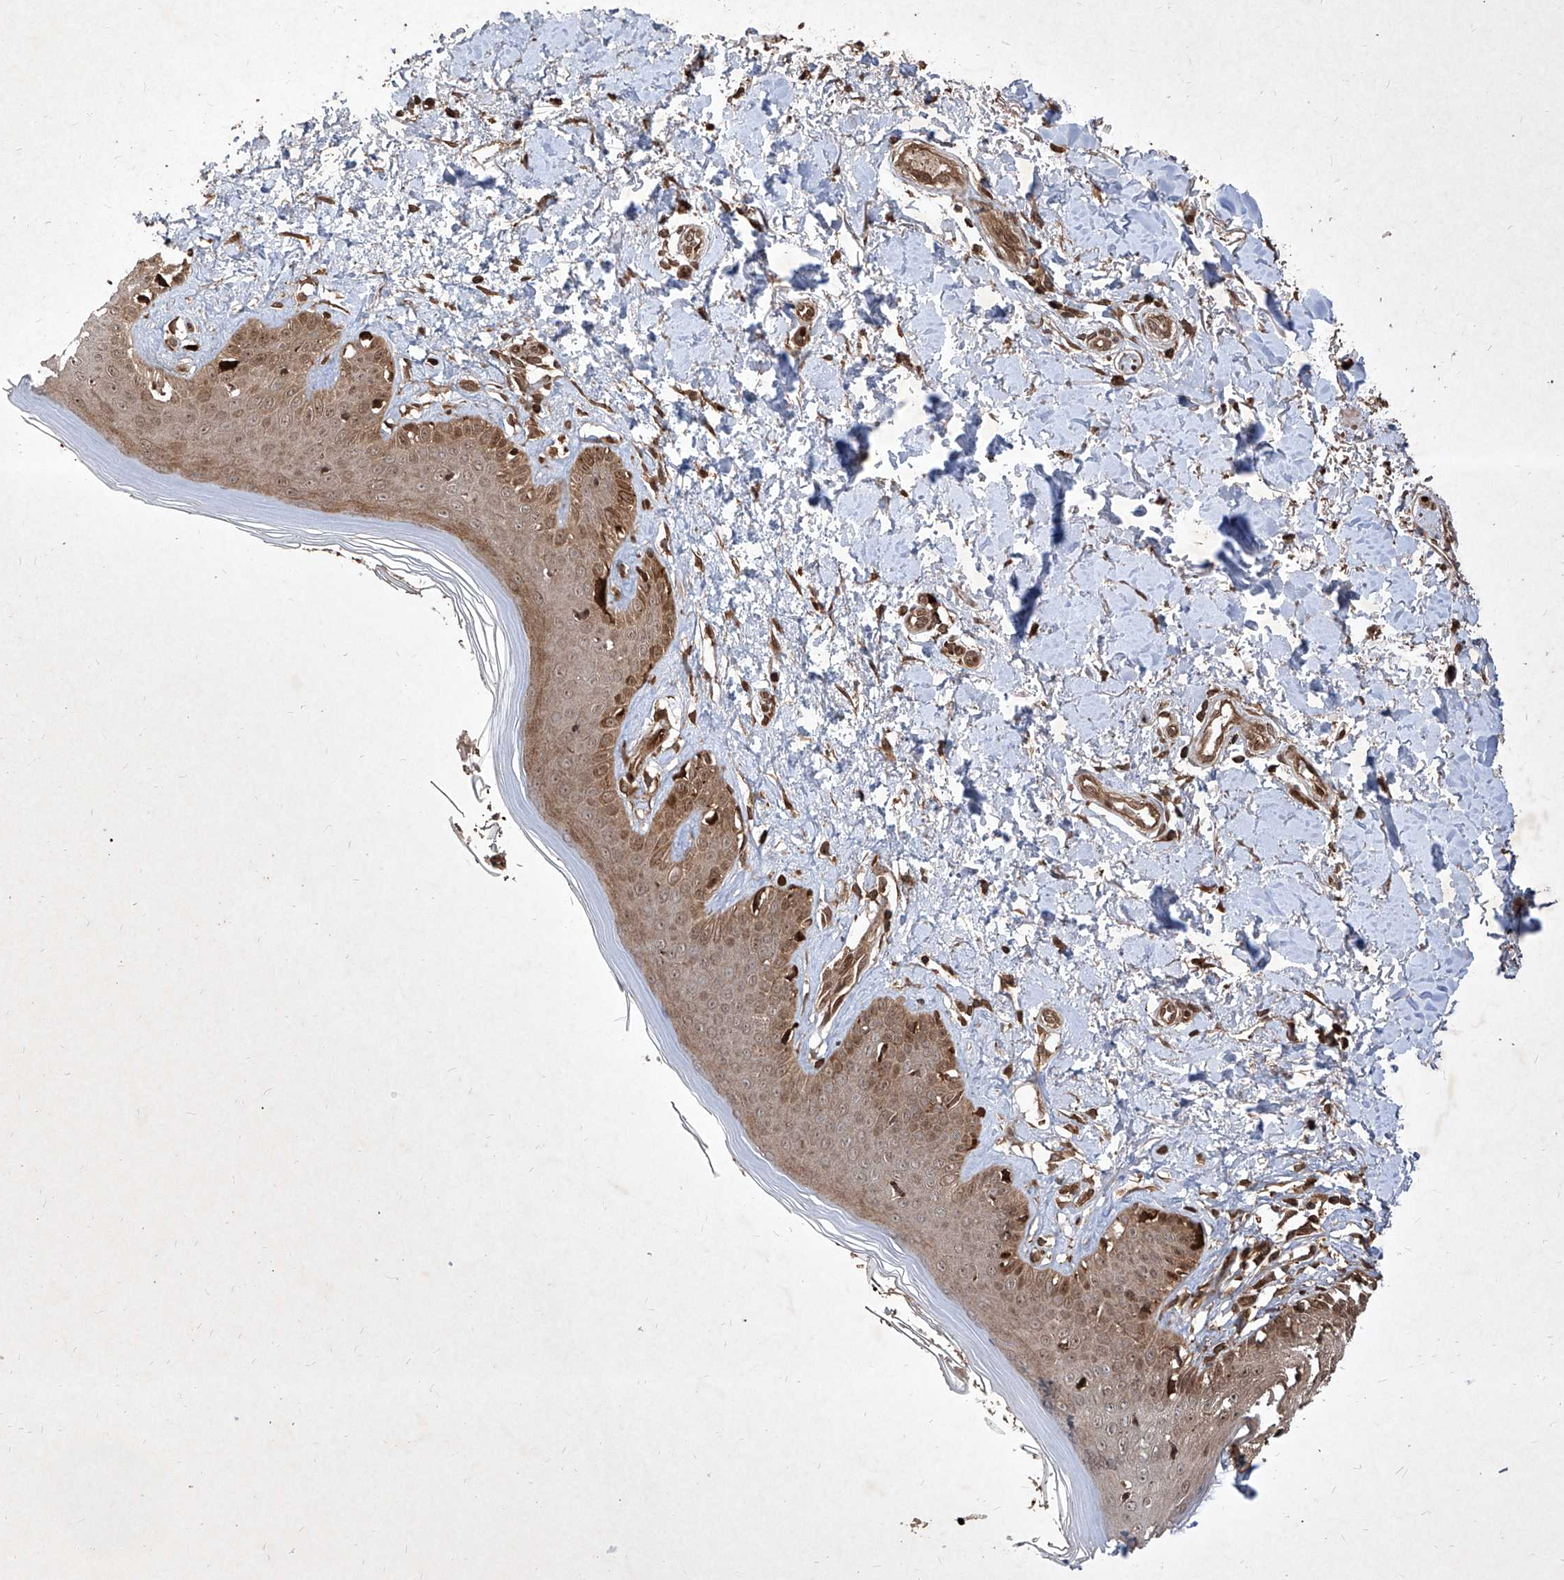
{"staining": {"intensity": "moderate", "quantity": ">75%", "location": "cytoplasmic/membranous,nuclear"}, "tissue": "skin", "cell_type": "Fibroblasts", "image_type": "normal", "snomed": [{"axis": "morphology", "description": "Normal tissue, NOS"}, {"axis": "topography", "description": "Skin"}], "caption": "Skin stained with DAB (3,3'-diaminobenzidine) IHC shows medium levels of moderate cytoplasmic/membranous,nuclear staining in about >75% of fibroblasts.", "gene": "MAGED2", "patient": {"sex": "female", "age": 64}}